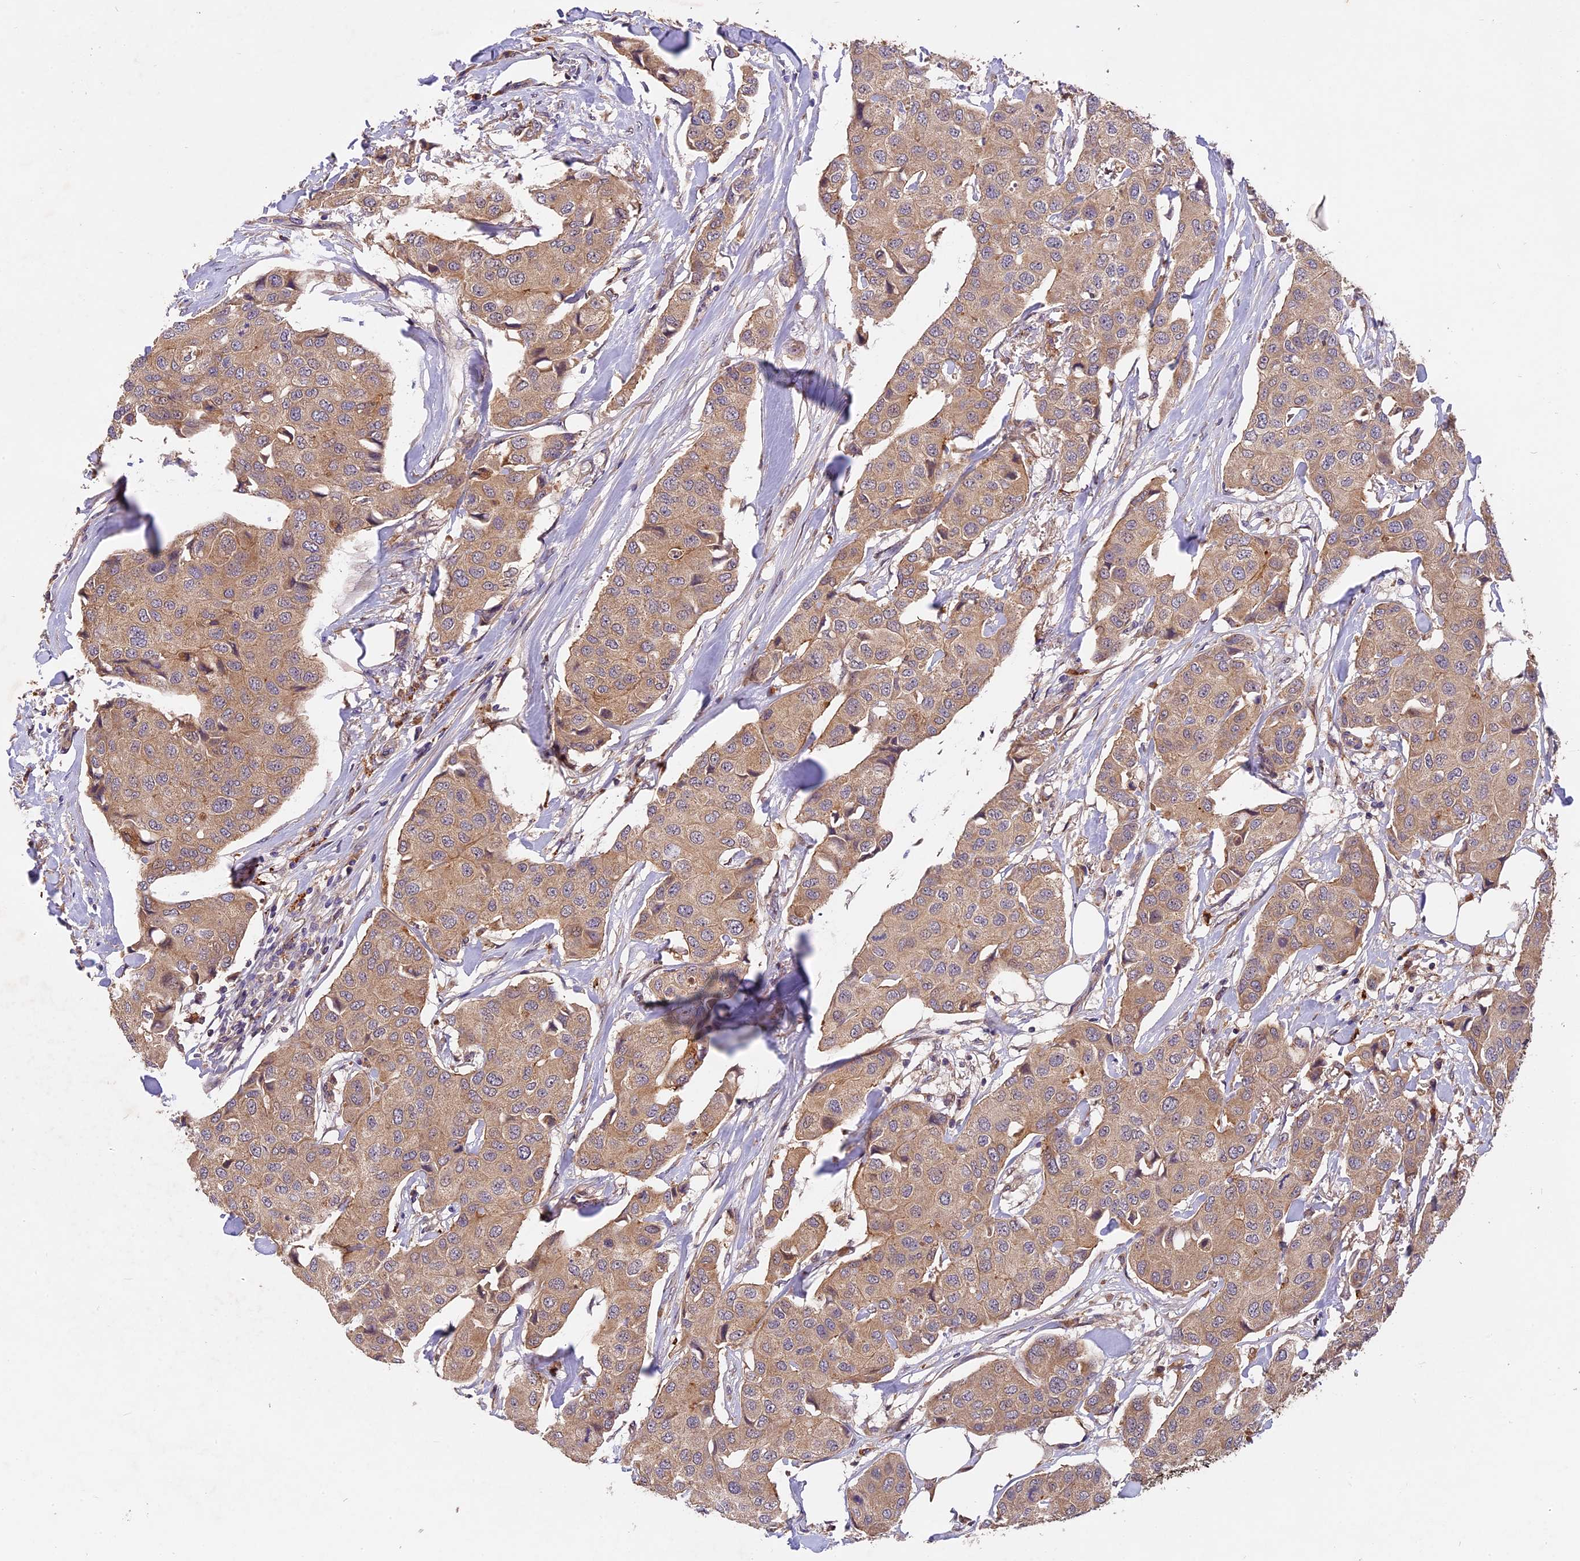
{"staining": {"intensity": "weak", "quantity": ">75%", "location": "cytoplasmic/membranous"}, "tissue": "breast cancer", "cell_type": "Tumor cells", "image_type": "cancer", "snomed": [{"axis": "morphology", "description": "Duct carcinoma"}, {"axis": "topography", "description": "Breast"}], "caption": "The histopathology image demonstrates immunohistochemical staining of breast cancer (invasive ductal carcinoma). There is weak cytoplasmic/membranous positivity is present in about >75% of tumor cells.", "gene": "COPE", "patient": {"sex": "female", "age": 80}}